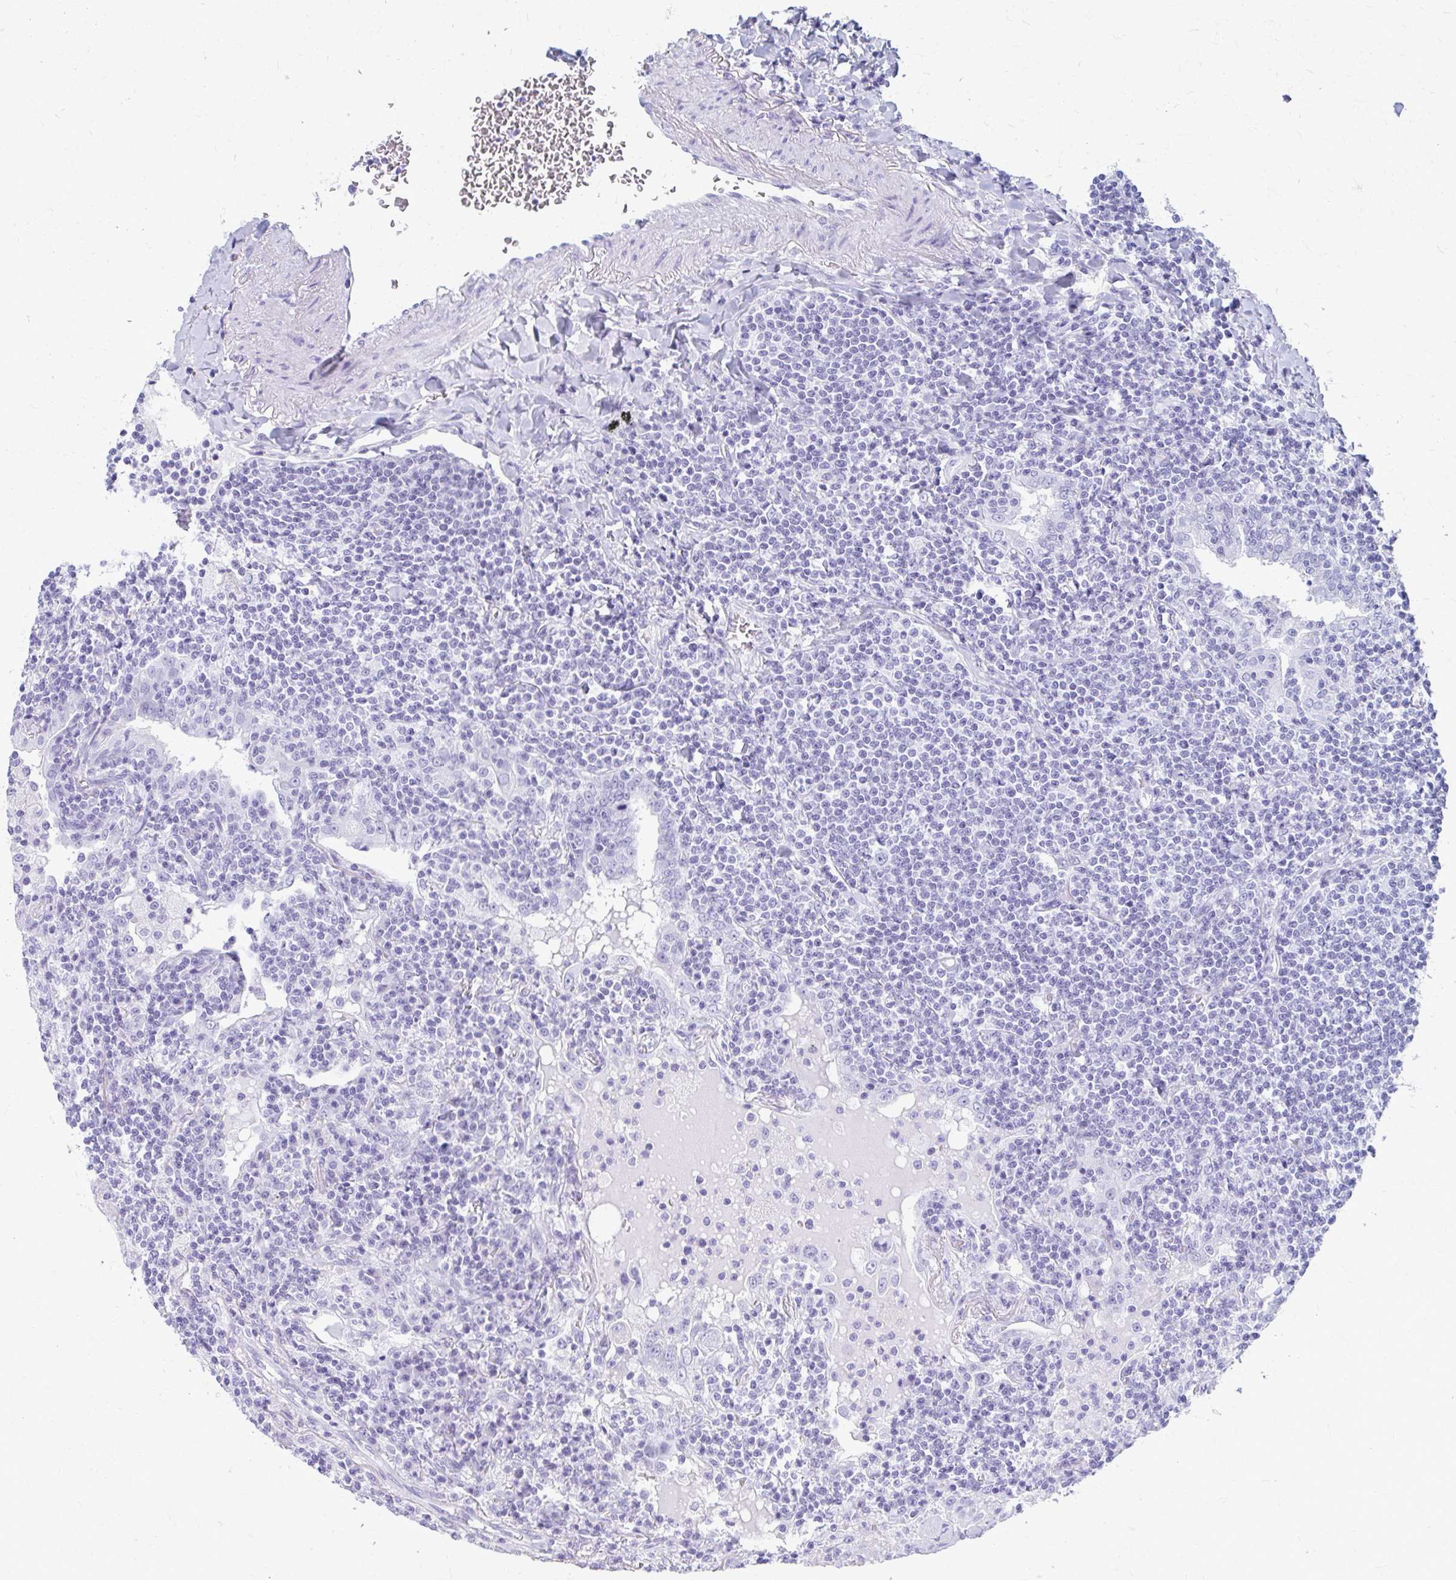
{"staining": {"intensity": "negative", "quantity": "none", "location": "none"}, "tissue": "lymphoma", "cell_type": "Tumor cells", "image_type": "cancer", "snomed": [{"axis": "morphology", "description": "Malignant lymphoma, non-Hodgkin's type, Low grade"}, {"axis": "topography", "description": "Lung"}], "caption": "Lymphoma was stained to show a protein in brown. There is no significant positivity in tumor cells.", "gene": "CELF5", "patient": {"sex": "female", "age": 71}}